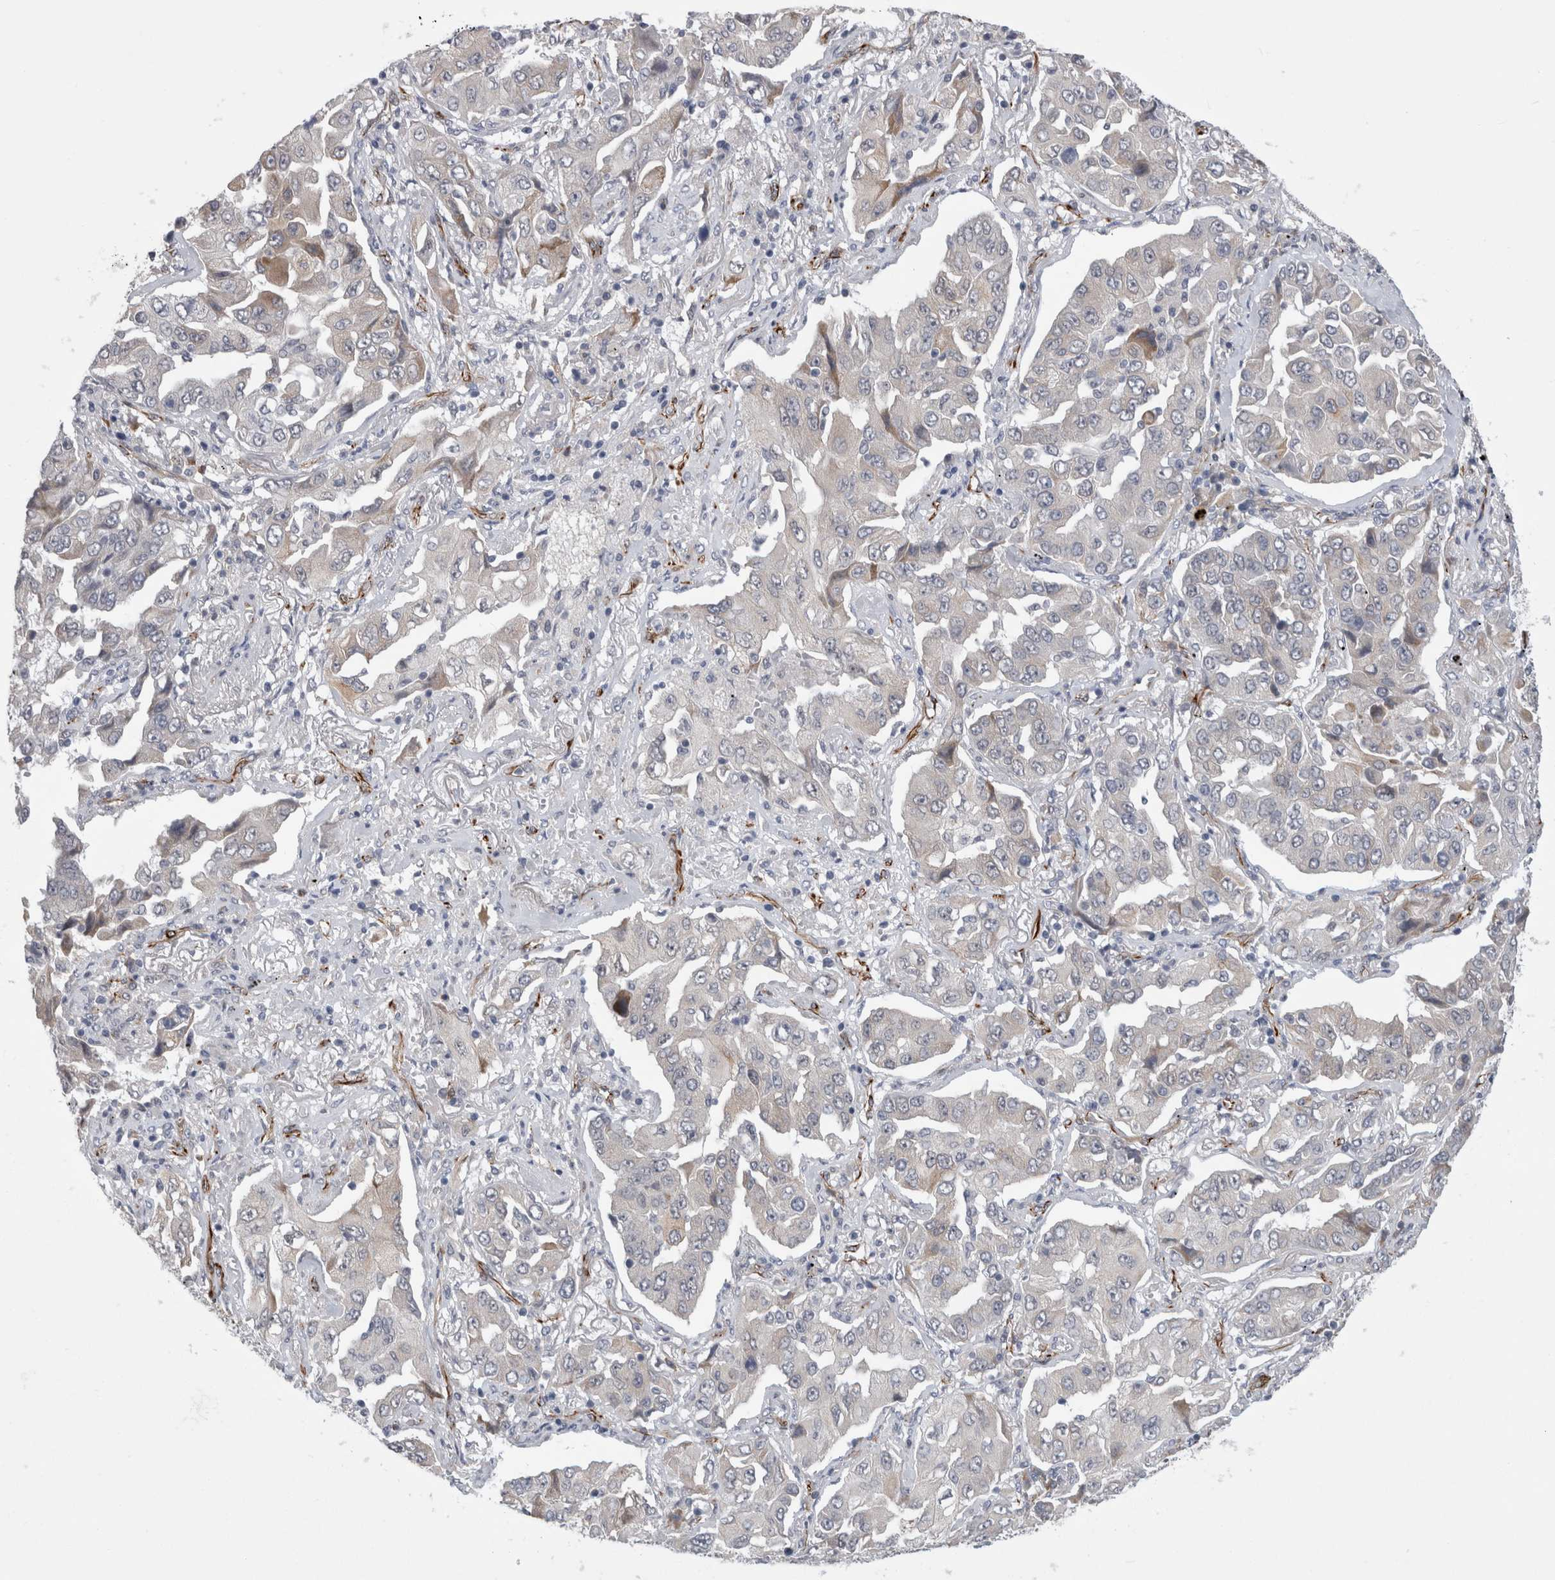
{"staining": {"intensity": "weak", "quantity": "<25%", "location": "cytoplasmic/membranous"}, "tissue": "lung cancer", "cell_type": "Tumor cells", "image_type": "cancer", "snomed": [{"axis": "morphology", "description": "Adenocarcinoma, NOS"}, {"axis": "topography", "description": "Lung"}], "caption": "This image is of adenocarcinoma (lung) stained with IHC to label a protein in brown with the nuclei are counter-stained blue. There is no staining in tumor cells. Nuclei are stained in blue.", "gene": "FAM83H", "patient": {"sex": "female", "age": 65}}